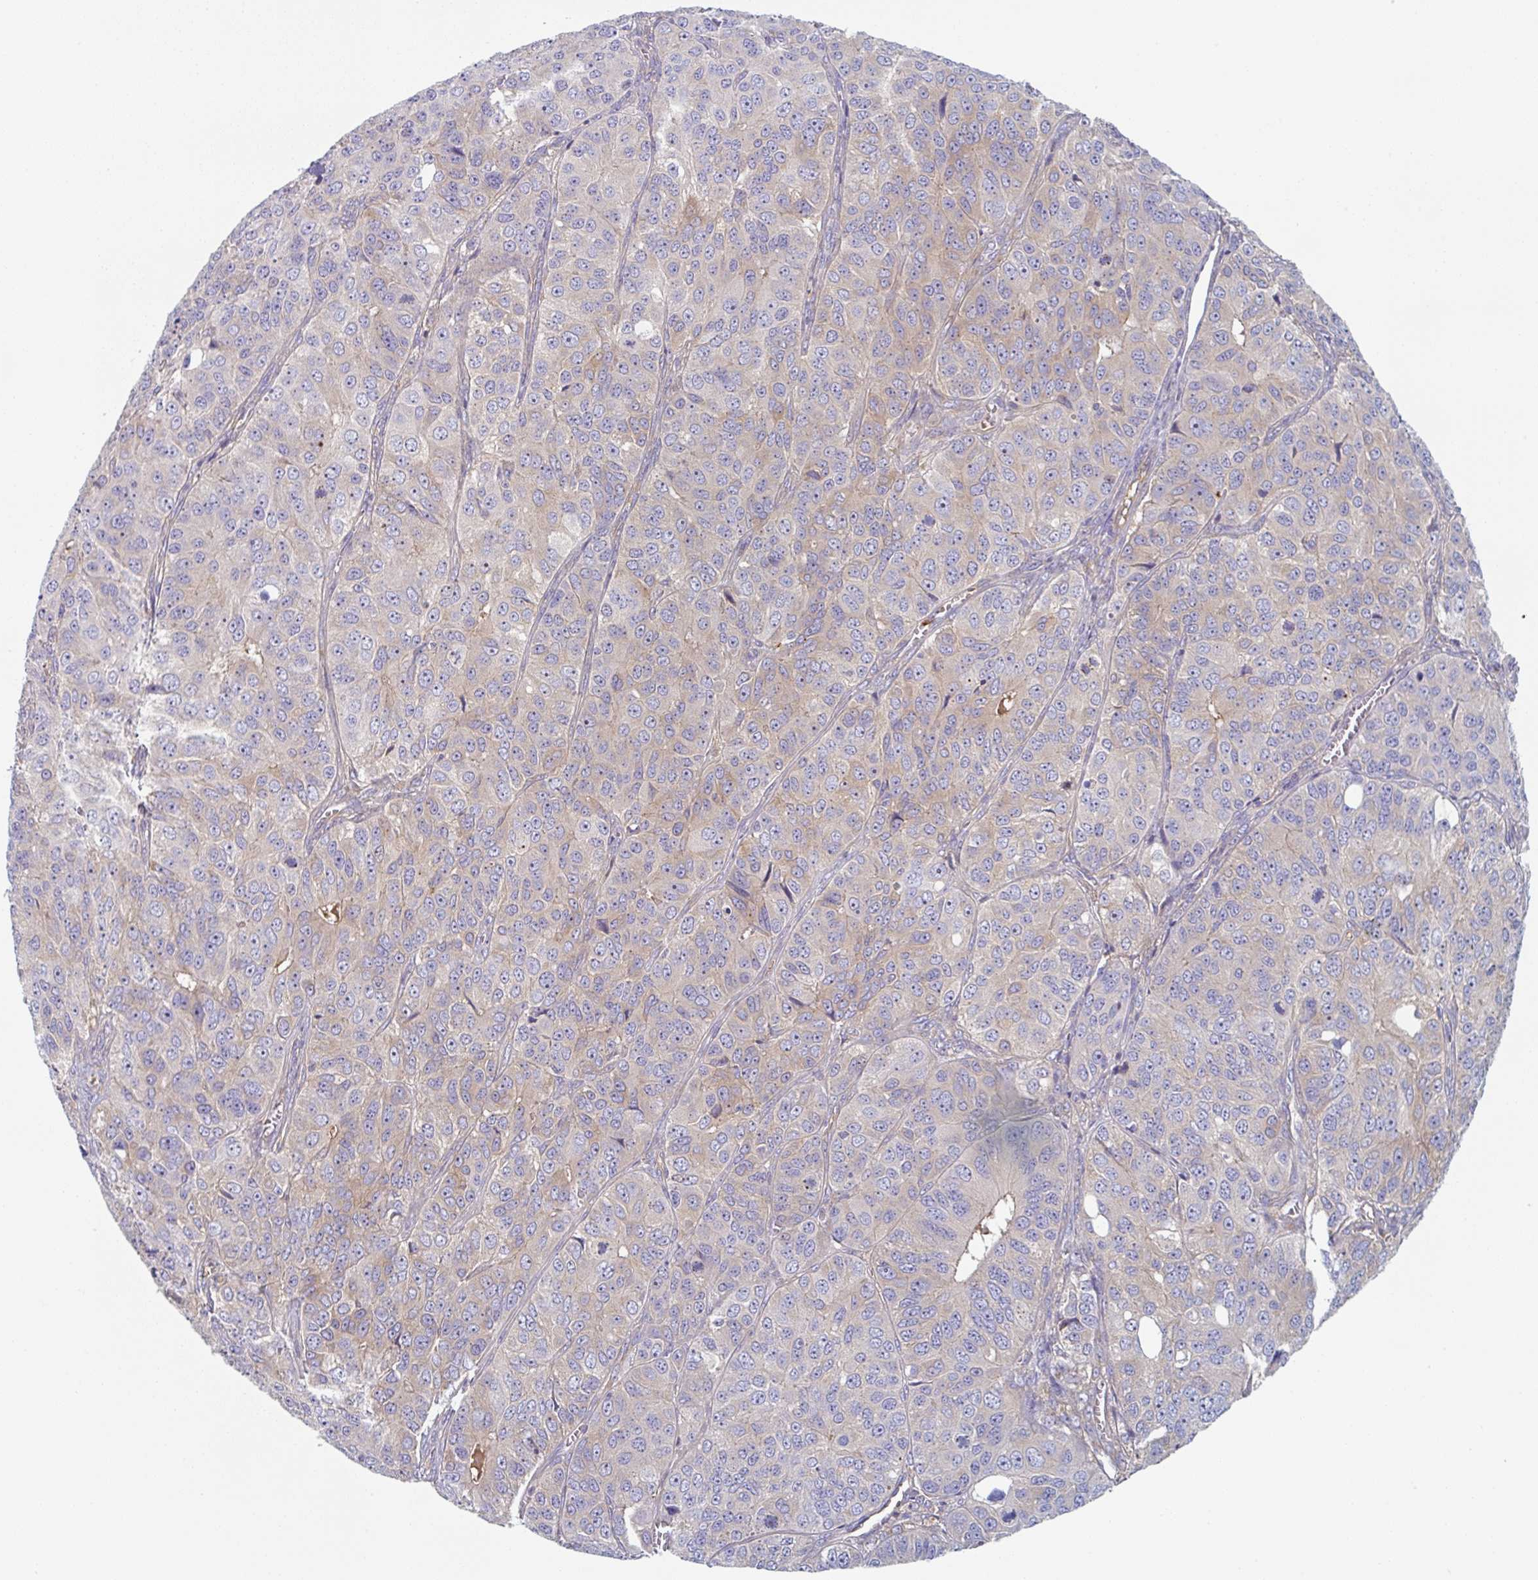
{"staining": {"intensity": "weak", "quantity": "25%-75%", "location": "cytoplasmic/membranous"}, "tissue": "ovarian cancer", "cell_type": "Tumor cells", "image_type": "cancer", "snomed": [{"axis": "morphology", "description": "Carcinoma, endometroid"}, {"axis": "topography", "description": "Ovary"}], "caption": "Endometroid carcinoma (ovarian) tissue exhibits weak cytoplasmic/membranous expression in about 25%-75% of tumor cells, visualized by immunohistochemistry. The protein is stained brown, and the nuclei are stained in blue (DAB IHC with brightfield microscopy, high magnification).", "gene": "AMPD2", "patient": {"sex": "female", "age": 51}}